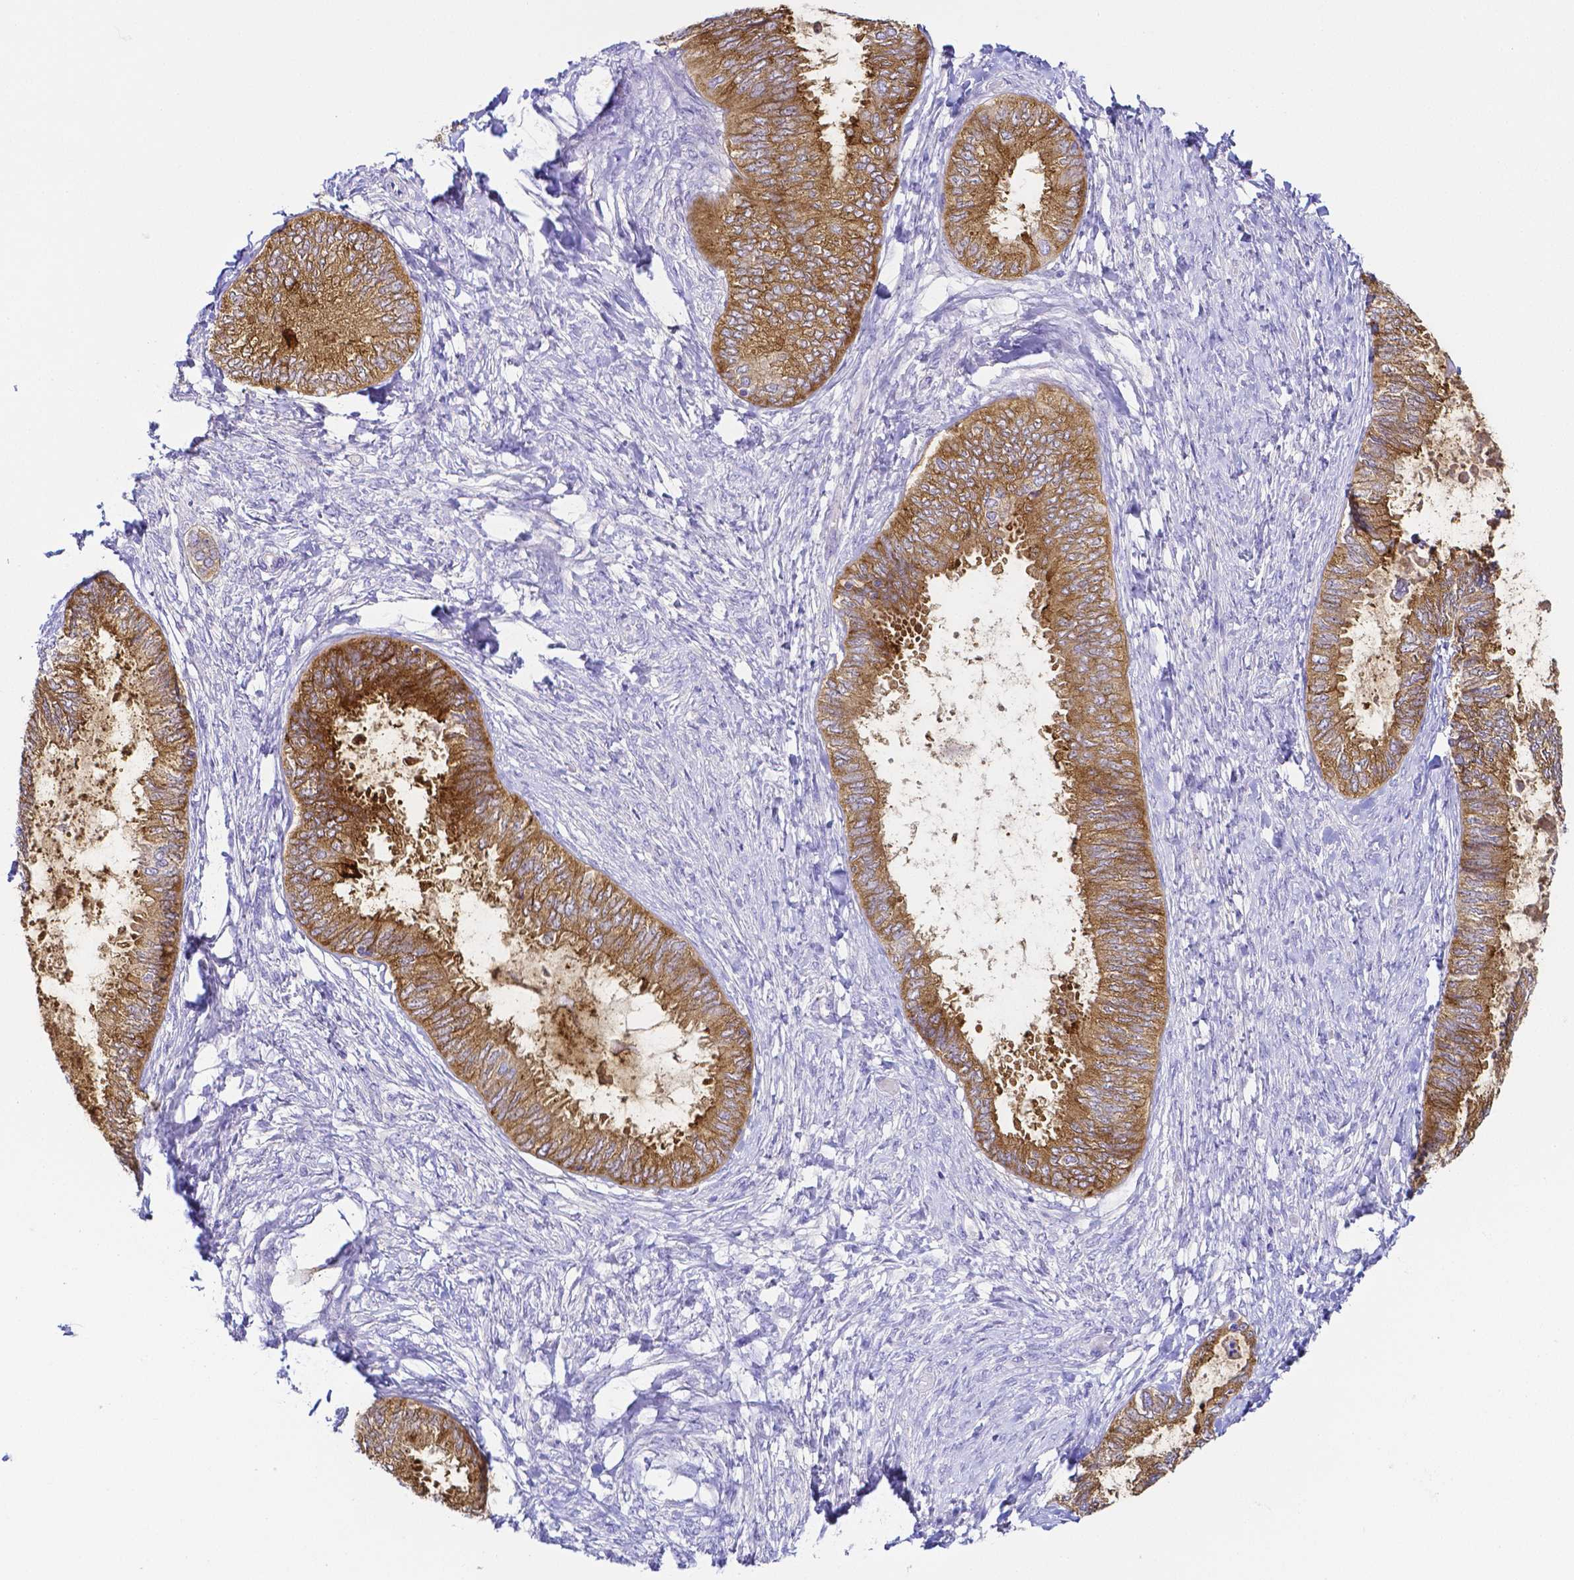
{"staining": {"intensity": "moderate", "quantity": ">75%", "location": "cytoplasmic/membranous"}, "tissue": "ovarian cancer", "cell_type": "Tumor cells", "image_type": "cancer", "snomed": [{"axis": "morphology", "description": "Carcinoma, endometroid"}, {"axis": "topography", "description": "Ovary"}], "caption": "Human ovarian cancer (endometroid carcinoma) stained with a brown dye exhibits moderate cytoplasmic/membranous positive staining in approximately >75% of tumor cells.", "gene": "PKP3", "patient": {"sex": "female", "age": 70}}